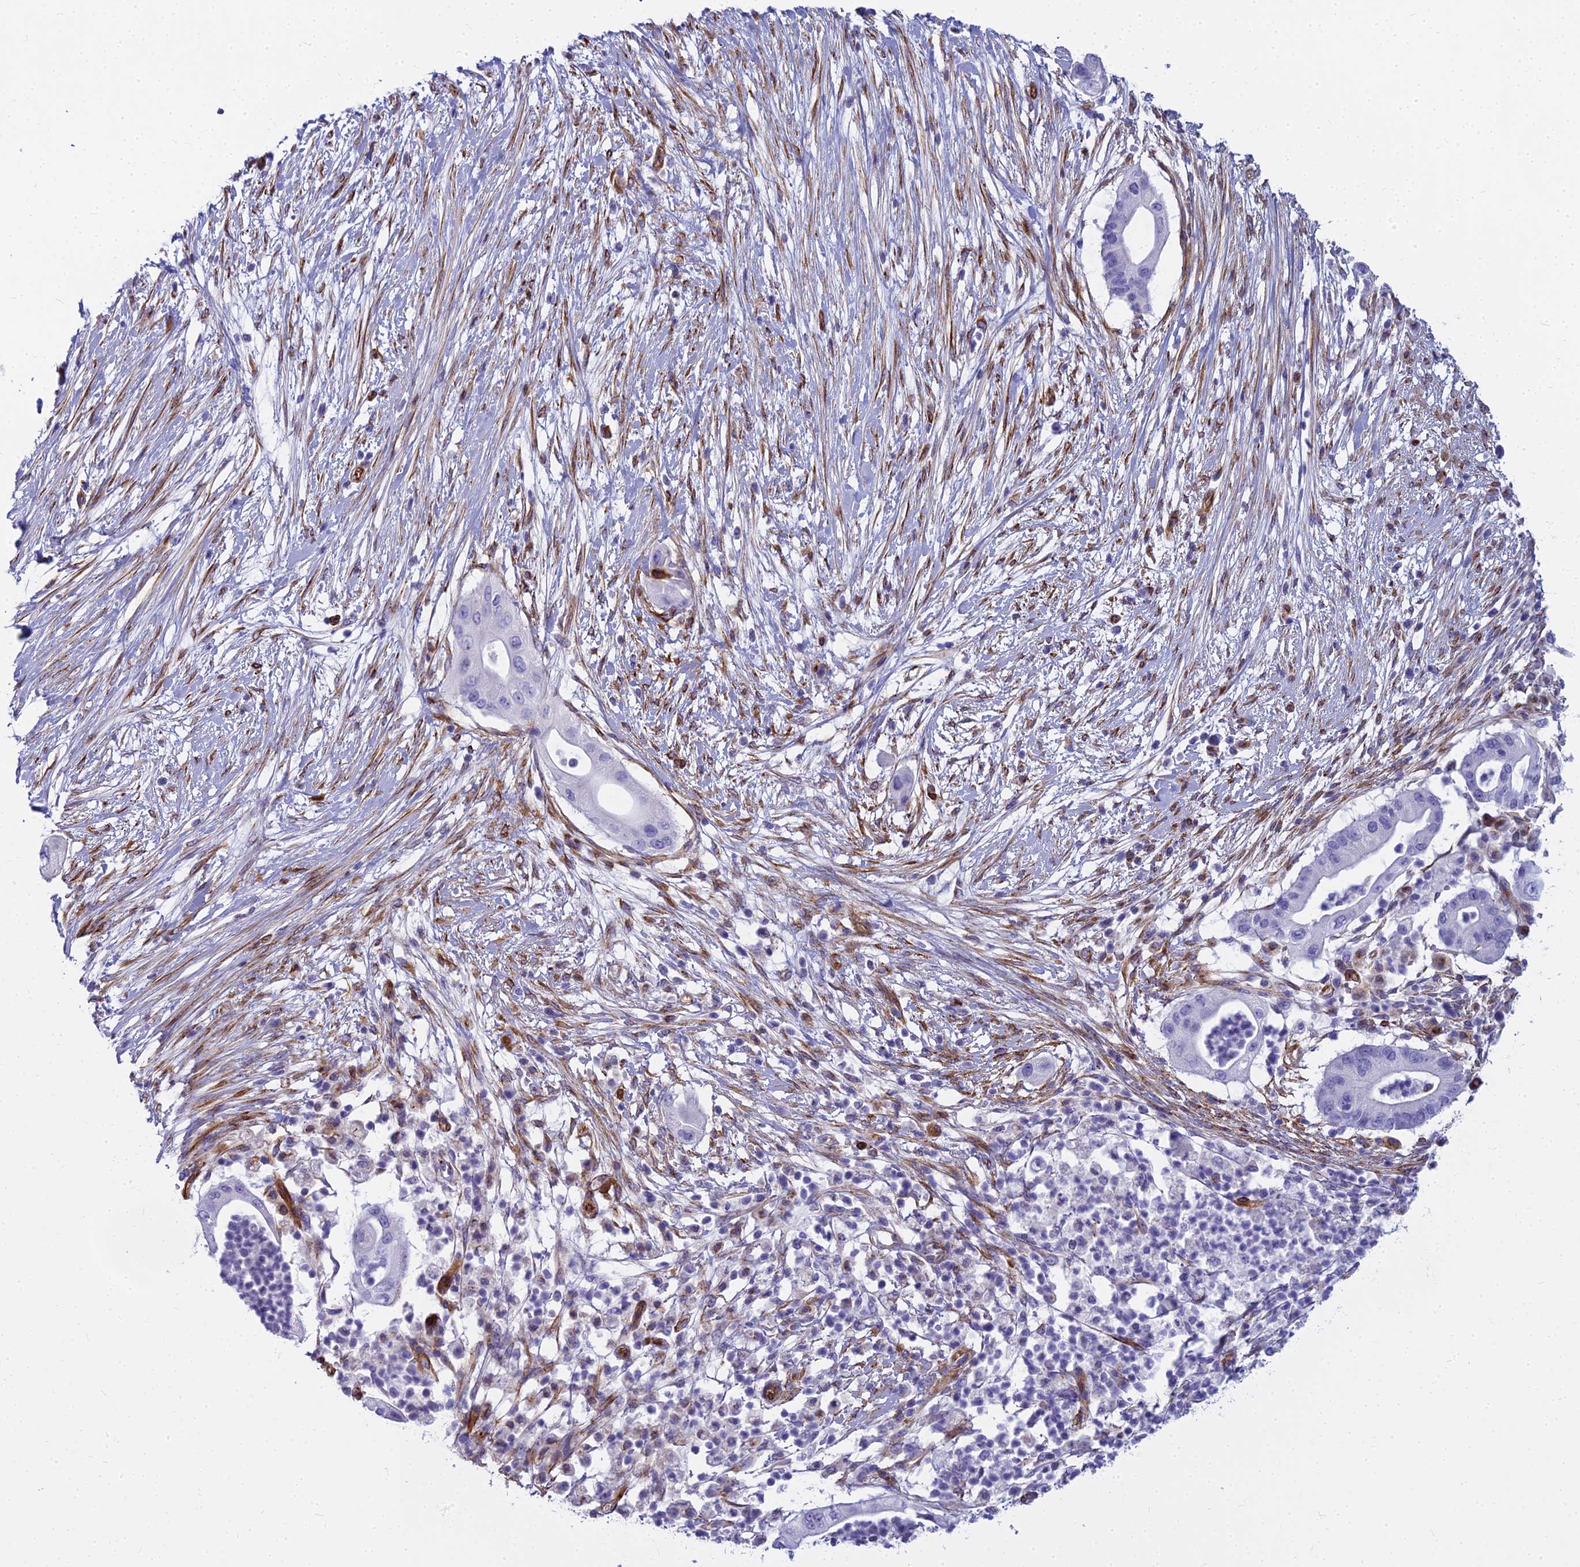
{"staining": {"intensity": "negative", "quantity": "none", "location": "none"}, "tissue": "pancreatic cancer", "cell_type": "Tumor cells", "image_type": "cancer", "snomed": [{"axis": "morphology", "description": "Adenocarcinoma, NOS"}, {"axis": "topography", "description": "Pancreas"}], "caption": "Immunohistochemical staining of pancreatic cancer displays no significant staining in tumor cells.", "gene": "EVI2A", "patient": {"sex": "male", "age": 68}}